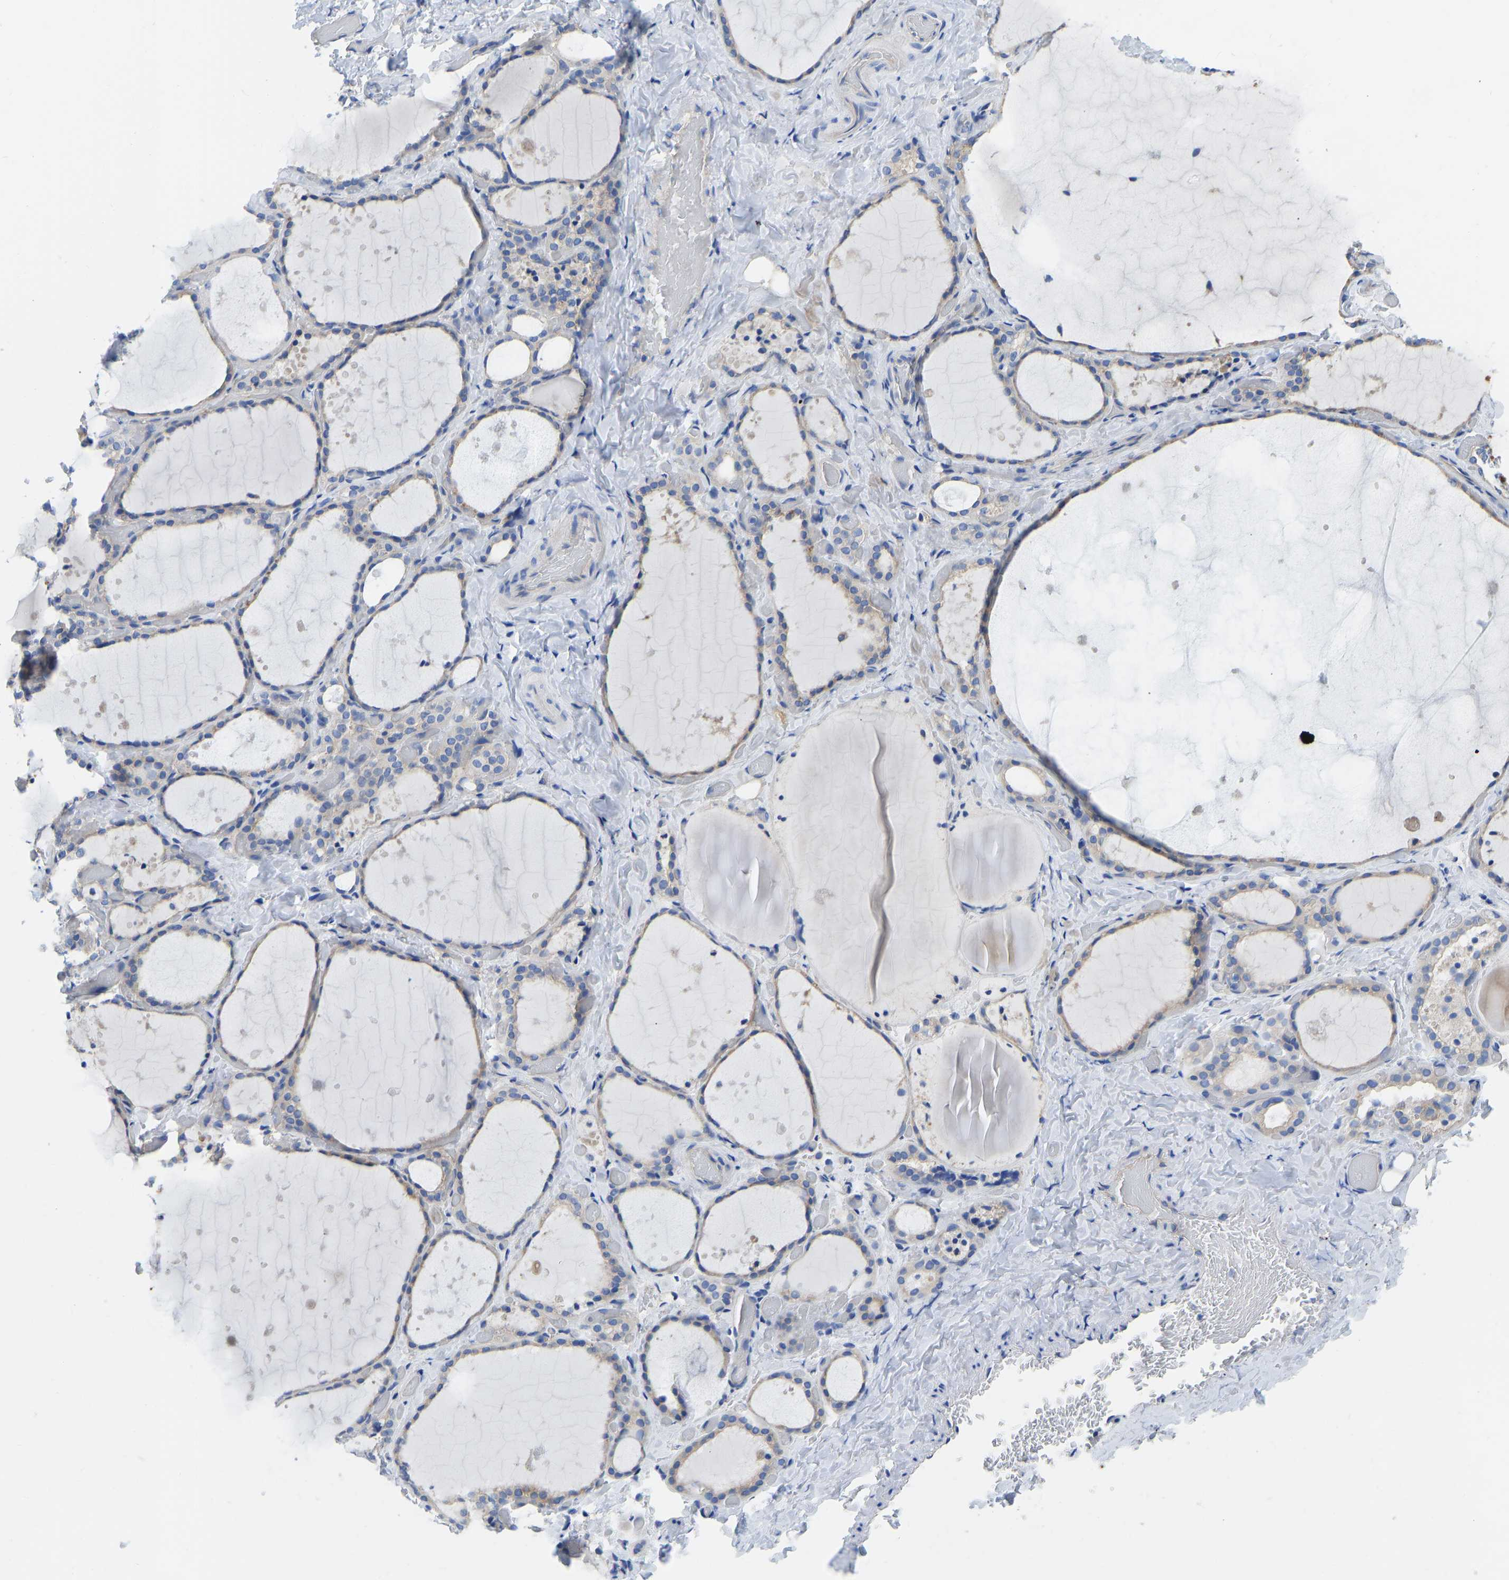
{"staining": {"intensity": "weak", "quantity": "25%-75%", "location": "cytoplasmic/membranous"}, "tissue": "thyroid gland", "cell_type": "Glandular cells", "image_type": "normal", "snomed": [{"axis": "morphology", "description": "Normal tissue, NOS"}, {"axis": "topography", "description": "Thyroid gland"}], "caption": "Thyroid gland stained with IHC demonstrates weak cytoplasmic/membranous staining in approximately 25%-75% of glandular cells.", "gene": "CHAD", "patient": {"sex": "female", "age": 44}}